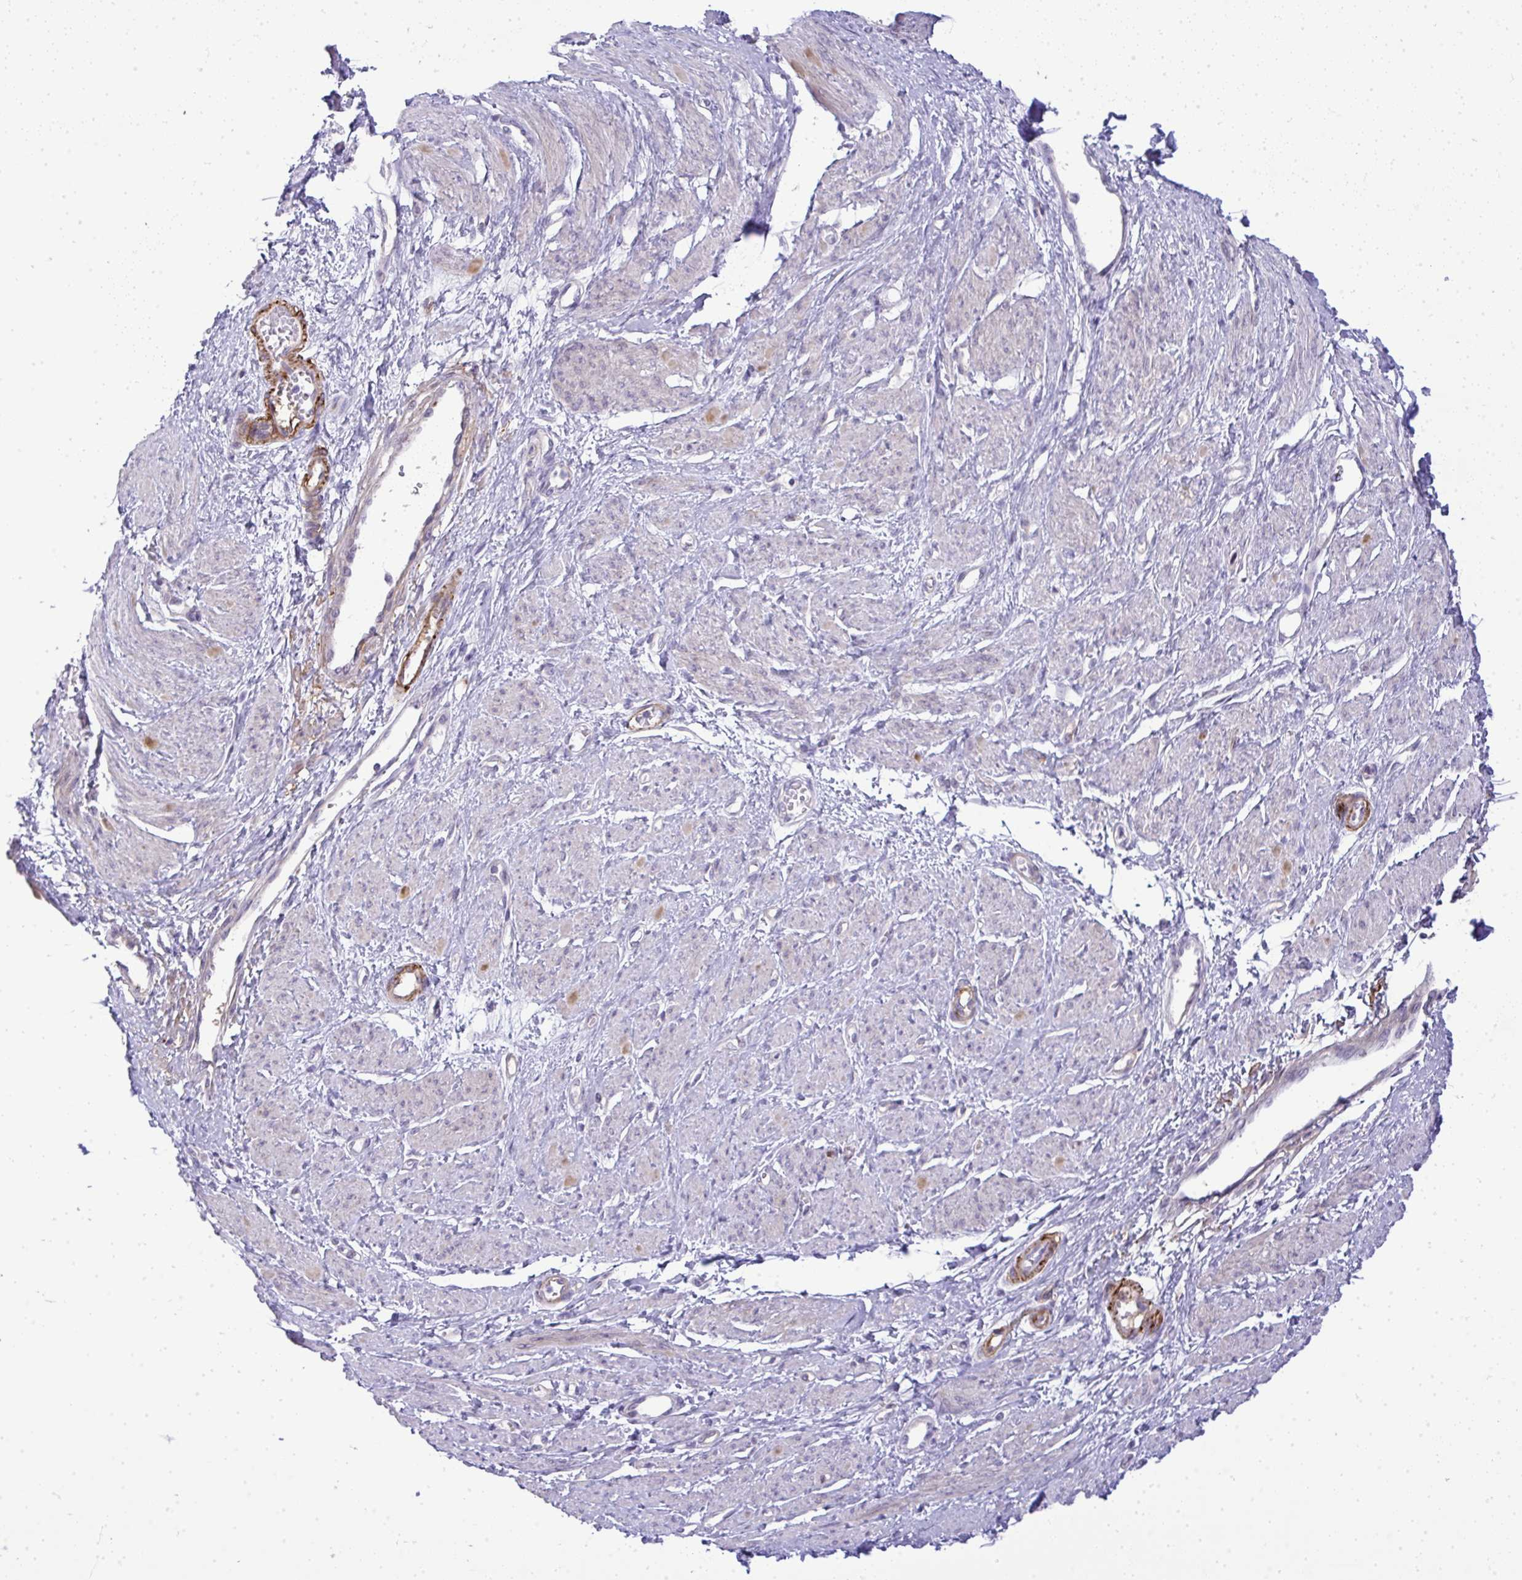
{"staining": {"intensity": "negative", "quantity": "none", "location": "none"}, "tissue": "smooth muscle", "cell_type": "Smooth muscle cells", "image_type": "normal", "snomed": [{"axis": "morphology", "description": "Normal tissue, NOS"}, {"axis": "topography", "description": "Smooth muscle"}, {"axis": "topography", "description": "Uterus"}], "caption": "A micrograph of smooth muscle stained for a protein exhibits no brown staining in smooth muscle cells.", "gene": "UBE2S", "patient": {"sex": "female", "age": 39}}